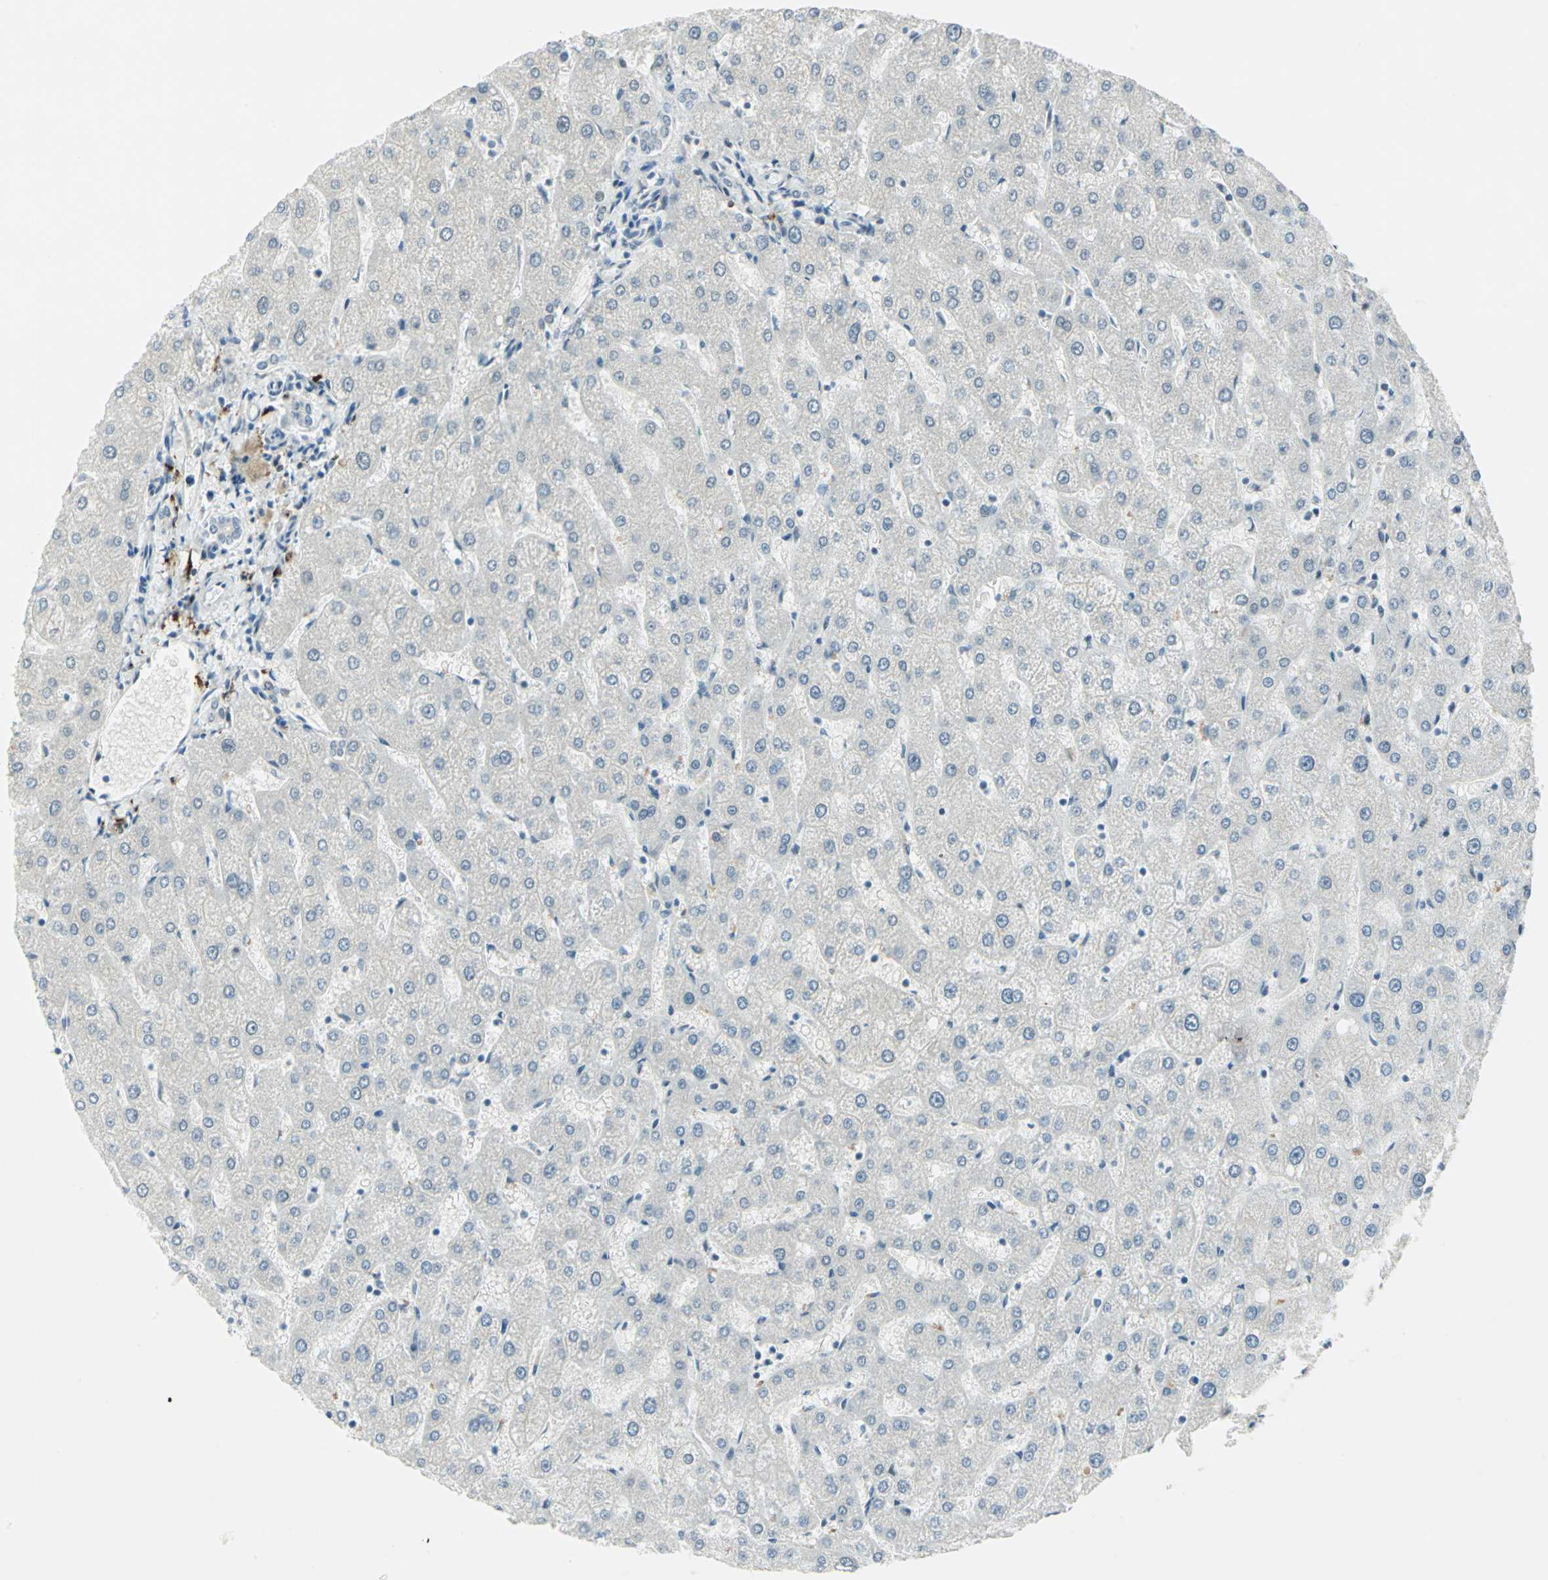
{"staining": {"intensity": "negative", "quantity": "none", "location": "none"}, "tissue": "liver", "cell_type": "Cholangiocytes", "image_type": "normal", "snomed": [{"axis": "morphology", "description": "Normal tissue, NOS"}, {"axis": "topography", "description": "Liver"}], "caption": "Immunohistochemistry image of unremarkable liver stained for a protein (brown), which shows no expression in cholangiocytes.", "gene": "MTMR10", "patient": {"sex": "male", "age": 67}}